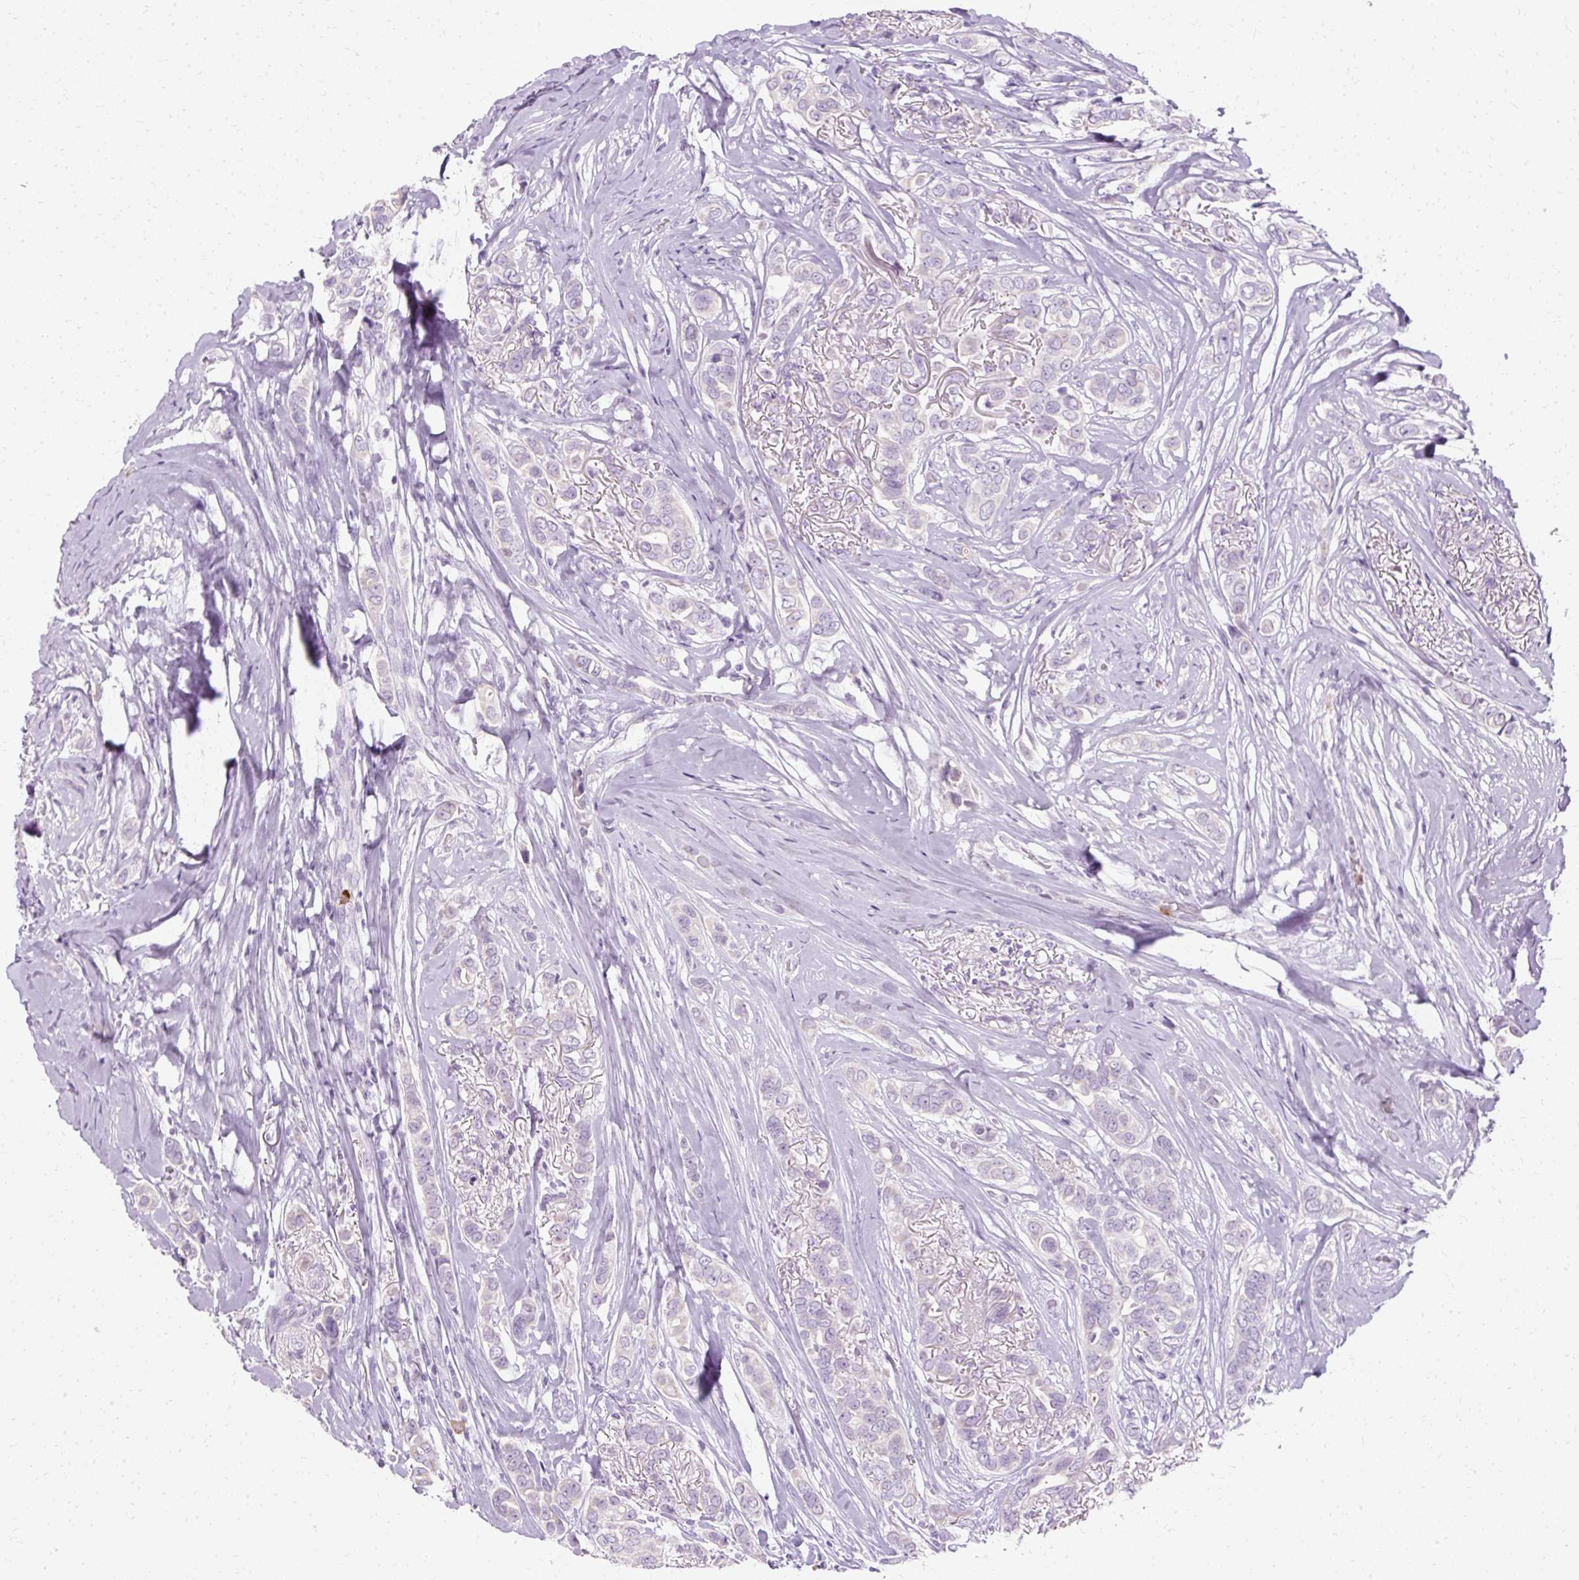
{"staining": {"intensity": "negative", "quantity": "none", "location": "none"}, "tissue": "breast cancer", "cell_type": "Tumor cells", "image_type": "cancer", "snomed": [{"axis": "morphology", "description": "Lobular carcinoma"}, {"axis": "topography", "description": "Breast"}], "caption": "The micrograph shows no significant staining in tumor cells of breast cancer (lobular carcinoma).", "gene": "DEFA1", "patient": {"sex": "female", "age": 51}}